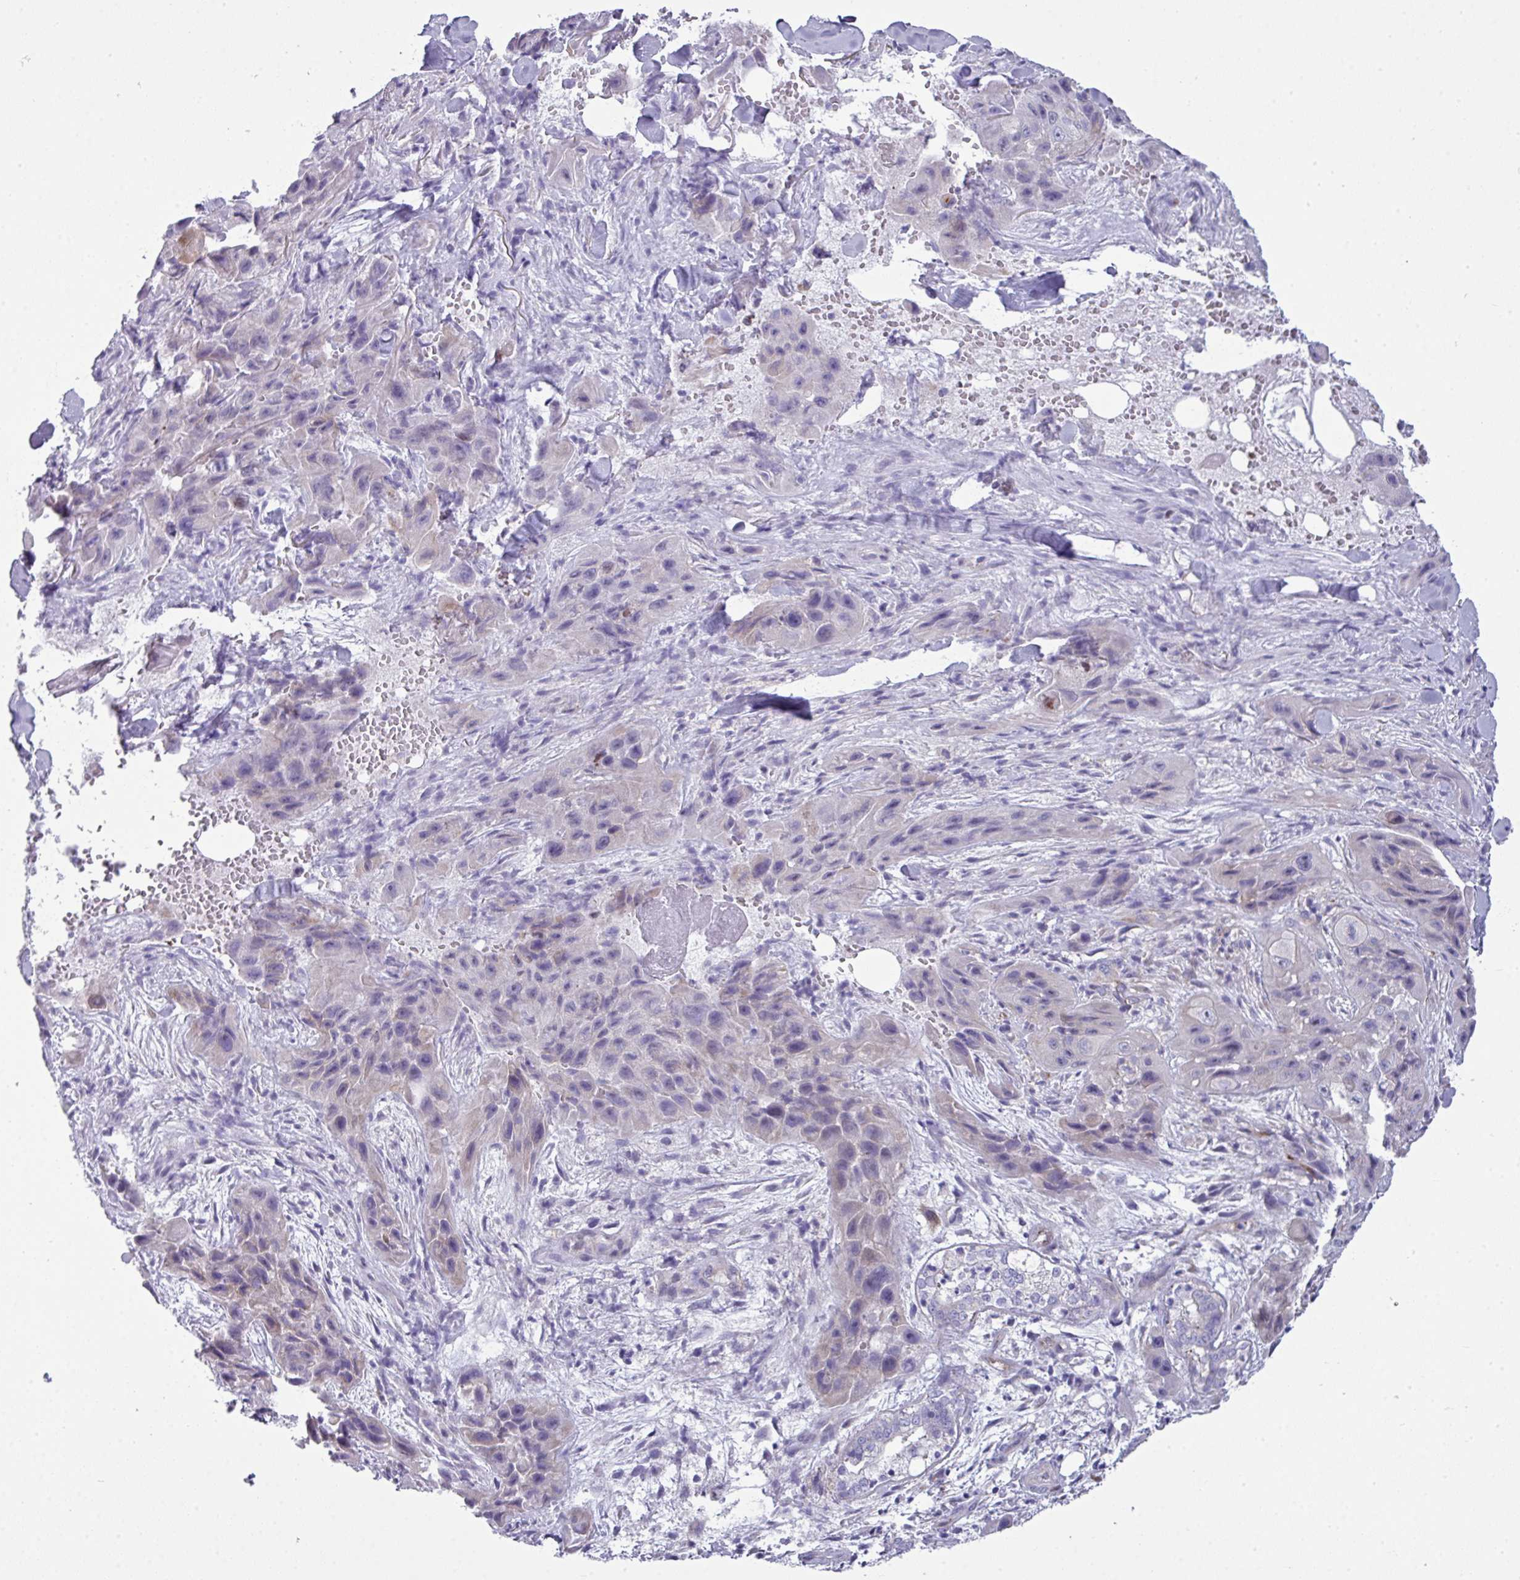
{"staining": {"intensity": "negative", "quantity": "none", "location": "none"}, "tissue": "skin cancer", "cell_type": "Tumor cells", "image_type": "cancer", "snomed": [{"axis": "morphology", "description": "Squamous cell carcinoma, NOS"}, {"axis": "topography", "description": "Skin"}, {"axis": "topography", "description": "Subcutis"}], "caption": "Immunohistochemistry micrograph of squamous cell carcinoma (skin) stained for a protein (brown), which reveals no expression in tumor cells.", "gene": "ABCC5", "patient": {"sex": "male", "age": 73}}